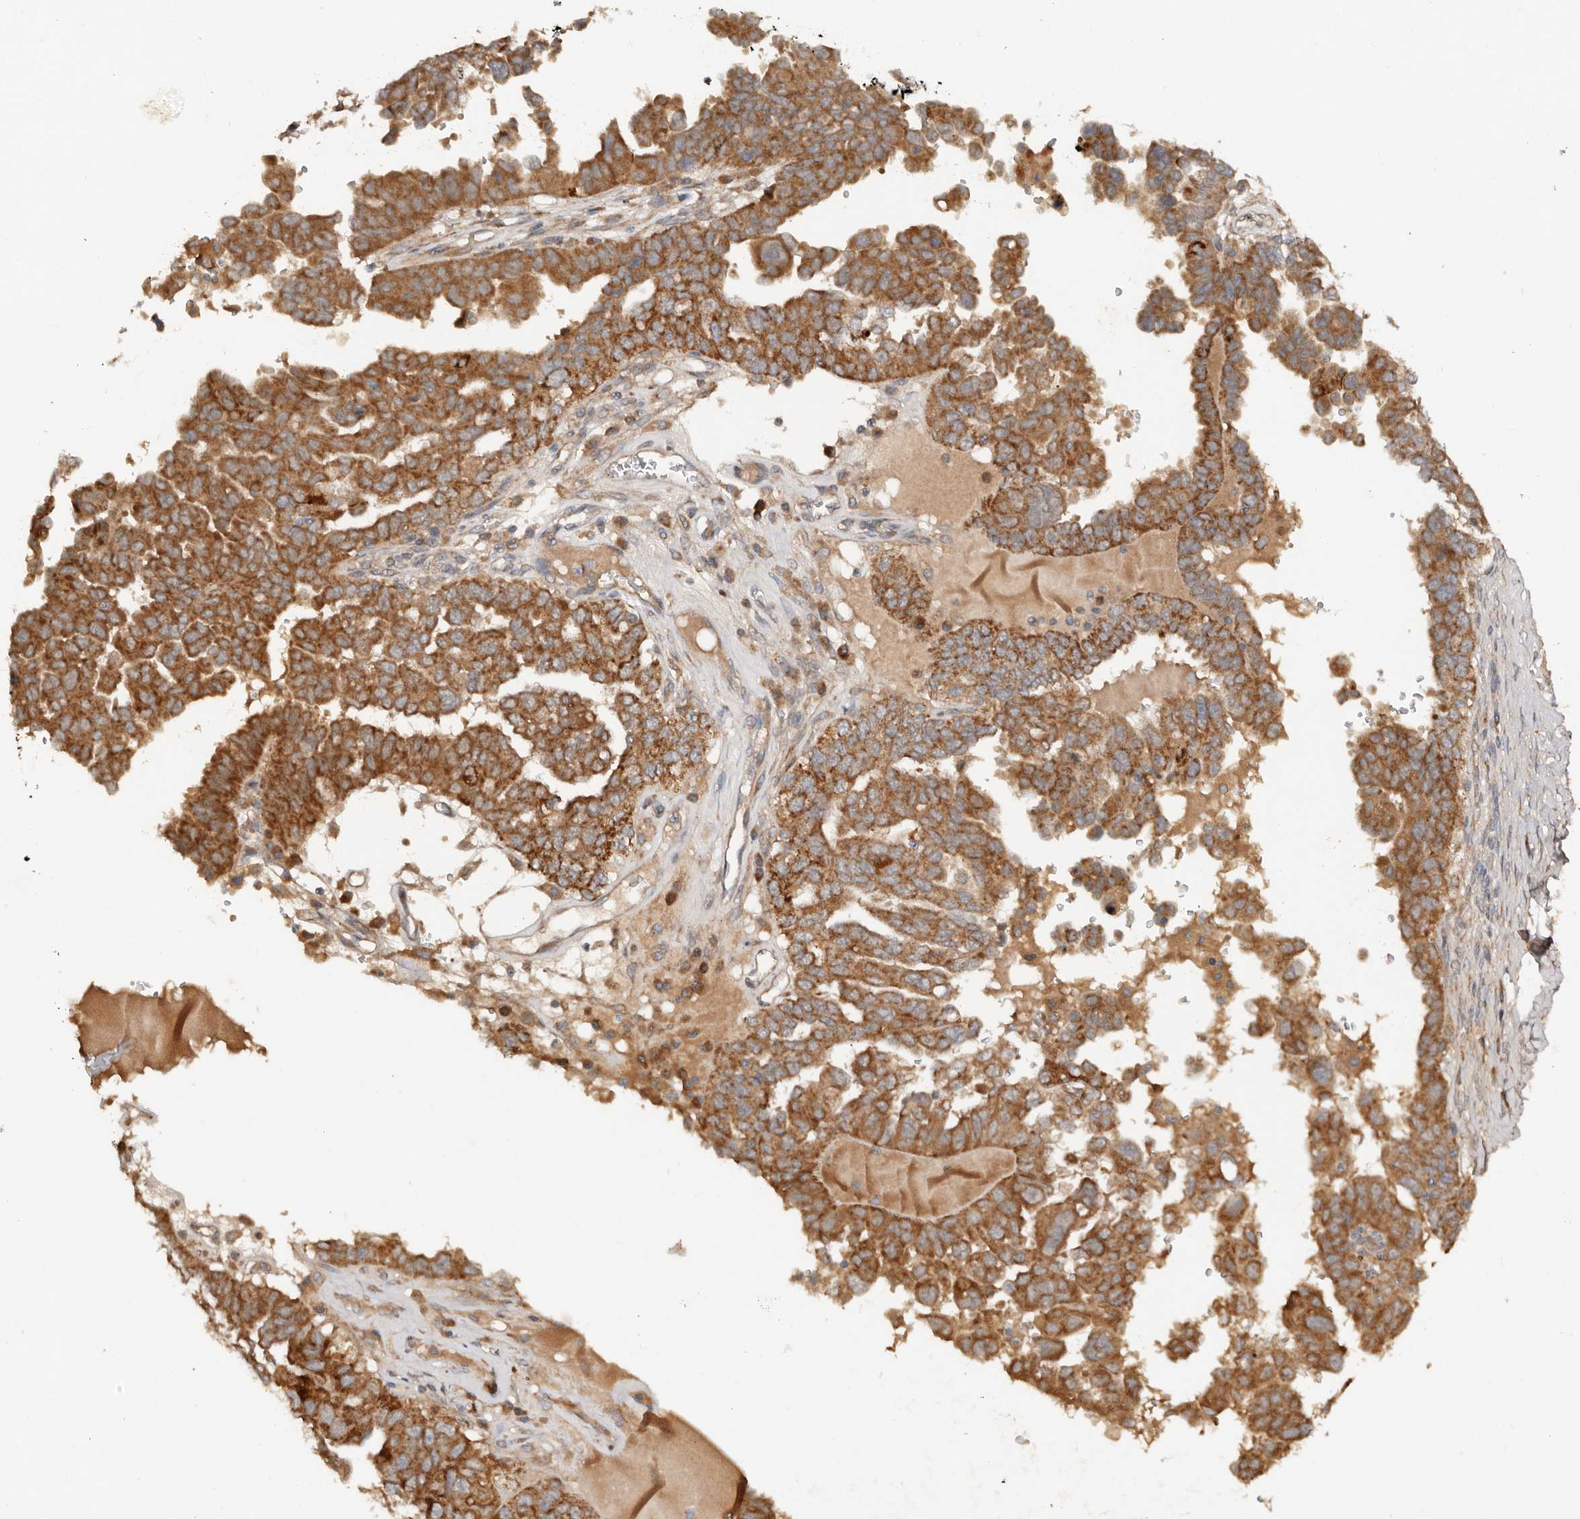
{"staining": {"intensity": "moderate", "quantity": ">75%", "location": "cytoplasmic/membranous"}, "tissue": "ovarian cancer", "cell_type": "Tumor cells", "image_type": "cancer", "snomed": [{"axis": "morphology", "description": "Carcinoma, endometroid"}, {"axis": "topography", "description": "Ovary"}], "caption": "Immunohistochemical staining of ovarian endometroid carcinoma shows medium levels of moderate cytoplasmic/membranous staining in about >75% of tumor cells. (DAB = brown stain, brightfield microscopy at high magnification).", "gene": "DENND11", "patient": {"sex": "female", "age": 62}}